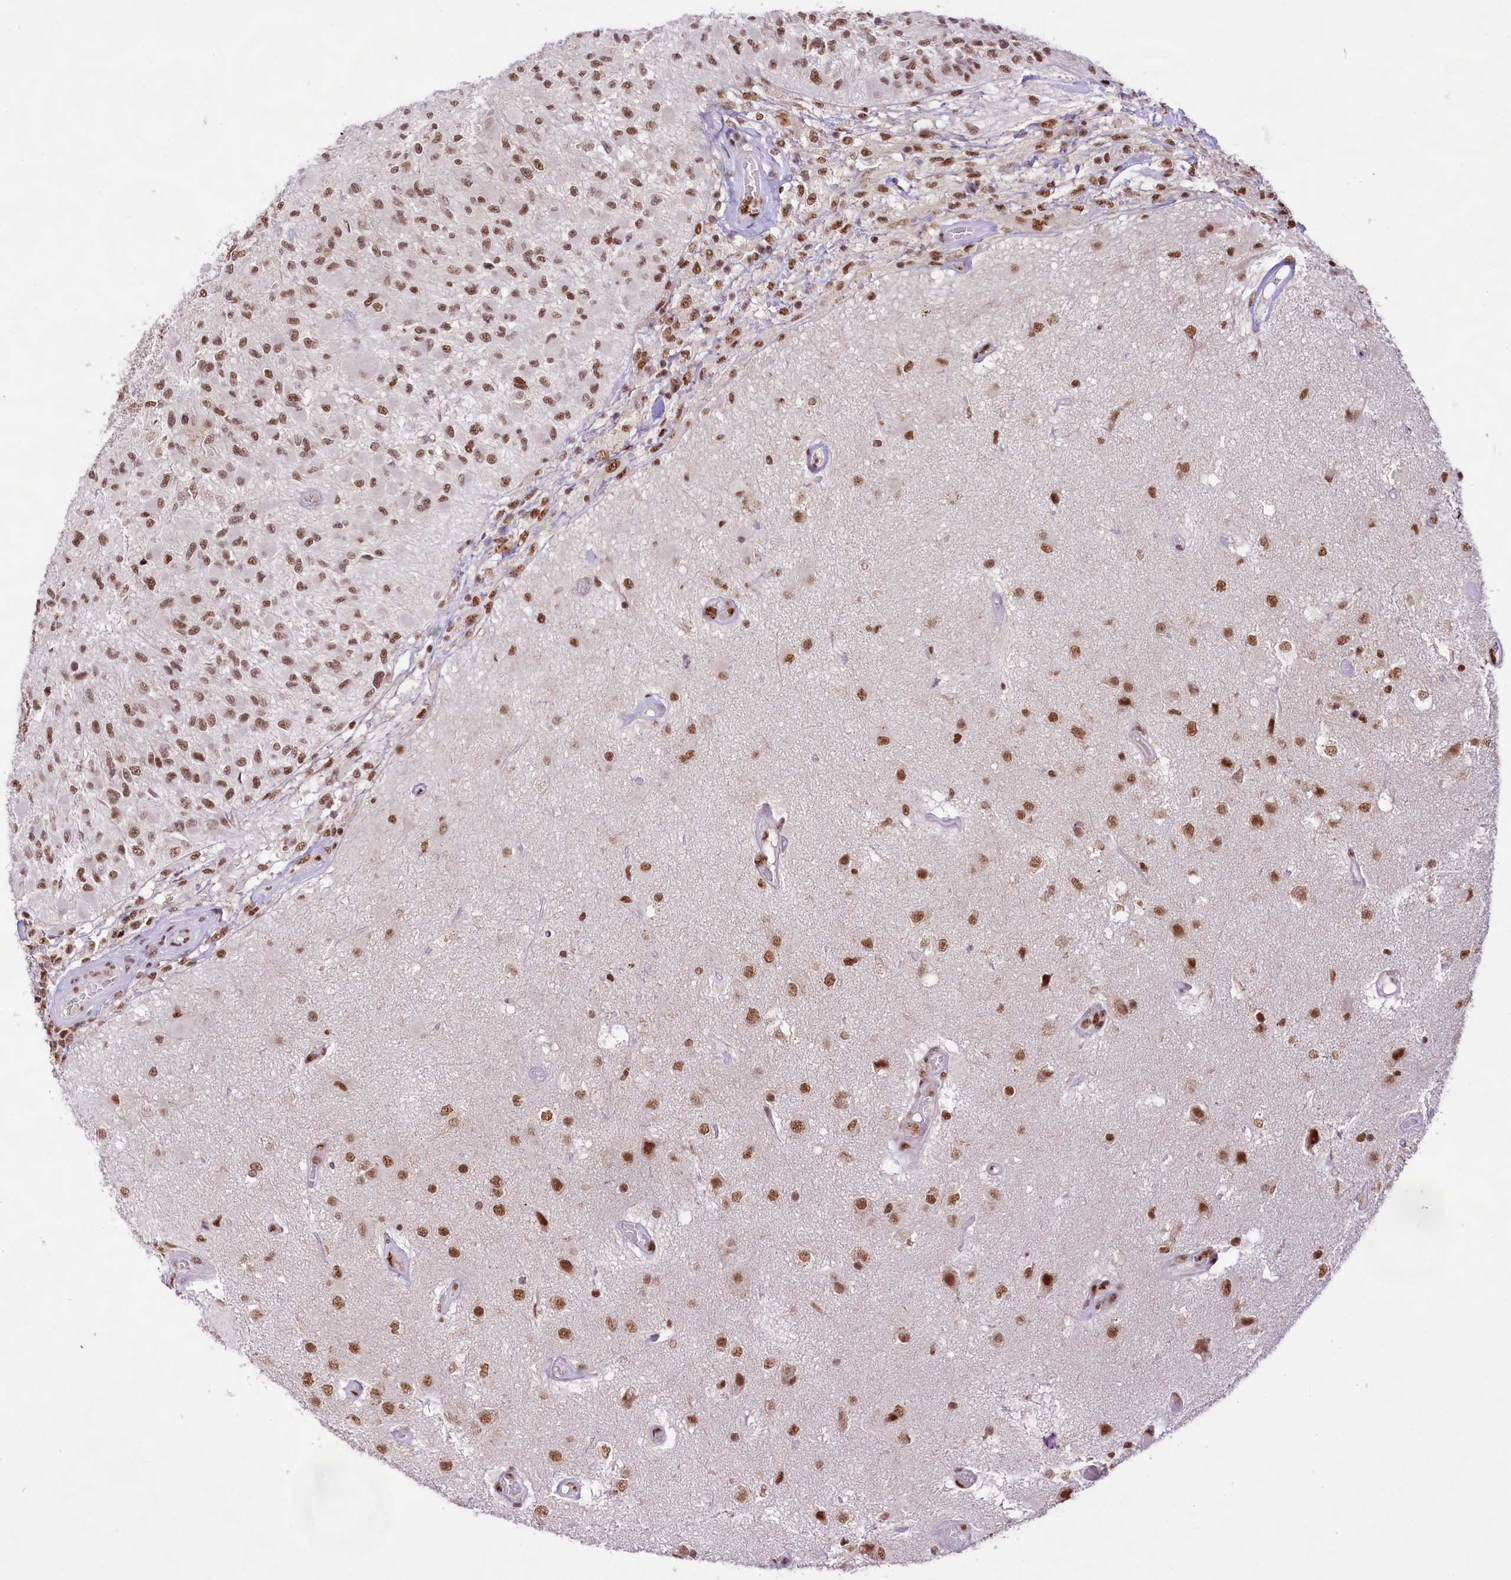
{"staining": {"intensity": "moderate", "quantity": ">75%", "location": "nuclear"}, "tissue": "glioma", "cell_type": "Tumor cells", "image_type": "cancer", "snomed": [{"axis": "morphology", "description": "Glioma, malignant, High grade"}, {"axis": "morphology", "description": "Glioblastoma, NOS"}, {"axis": "topography", "description": "Brain"}], "caption": "Glioma stained with DAB (3,3'-diaminobenzidine) immunohistochemistry shows medium levels of moderate nuclear expression in approximately >75% of tumor cells.", "gene": "HIRA", "patient": {"sex": "male", "age": 60}}